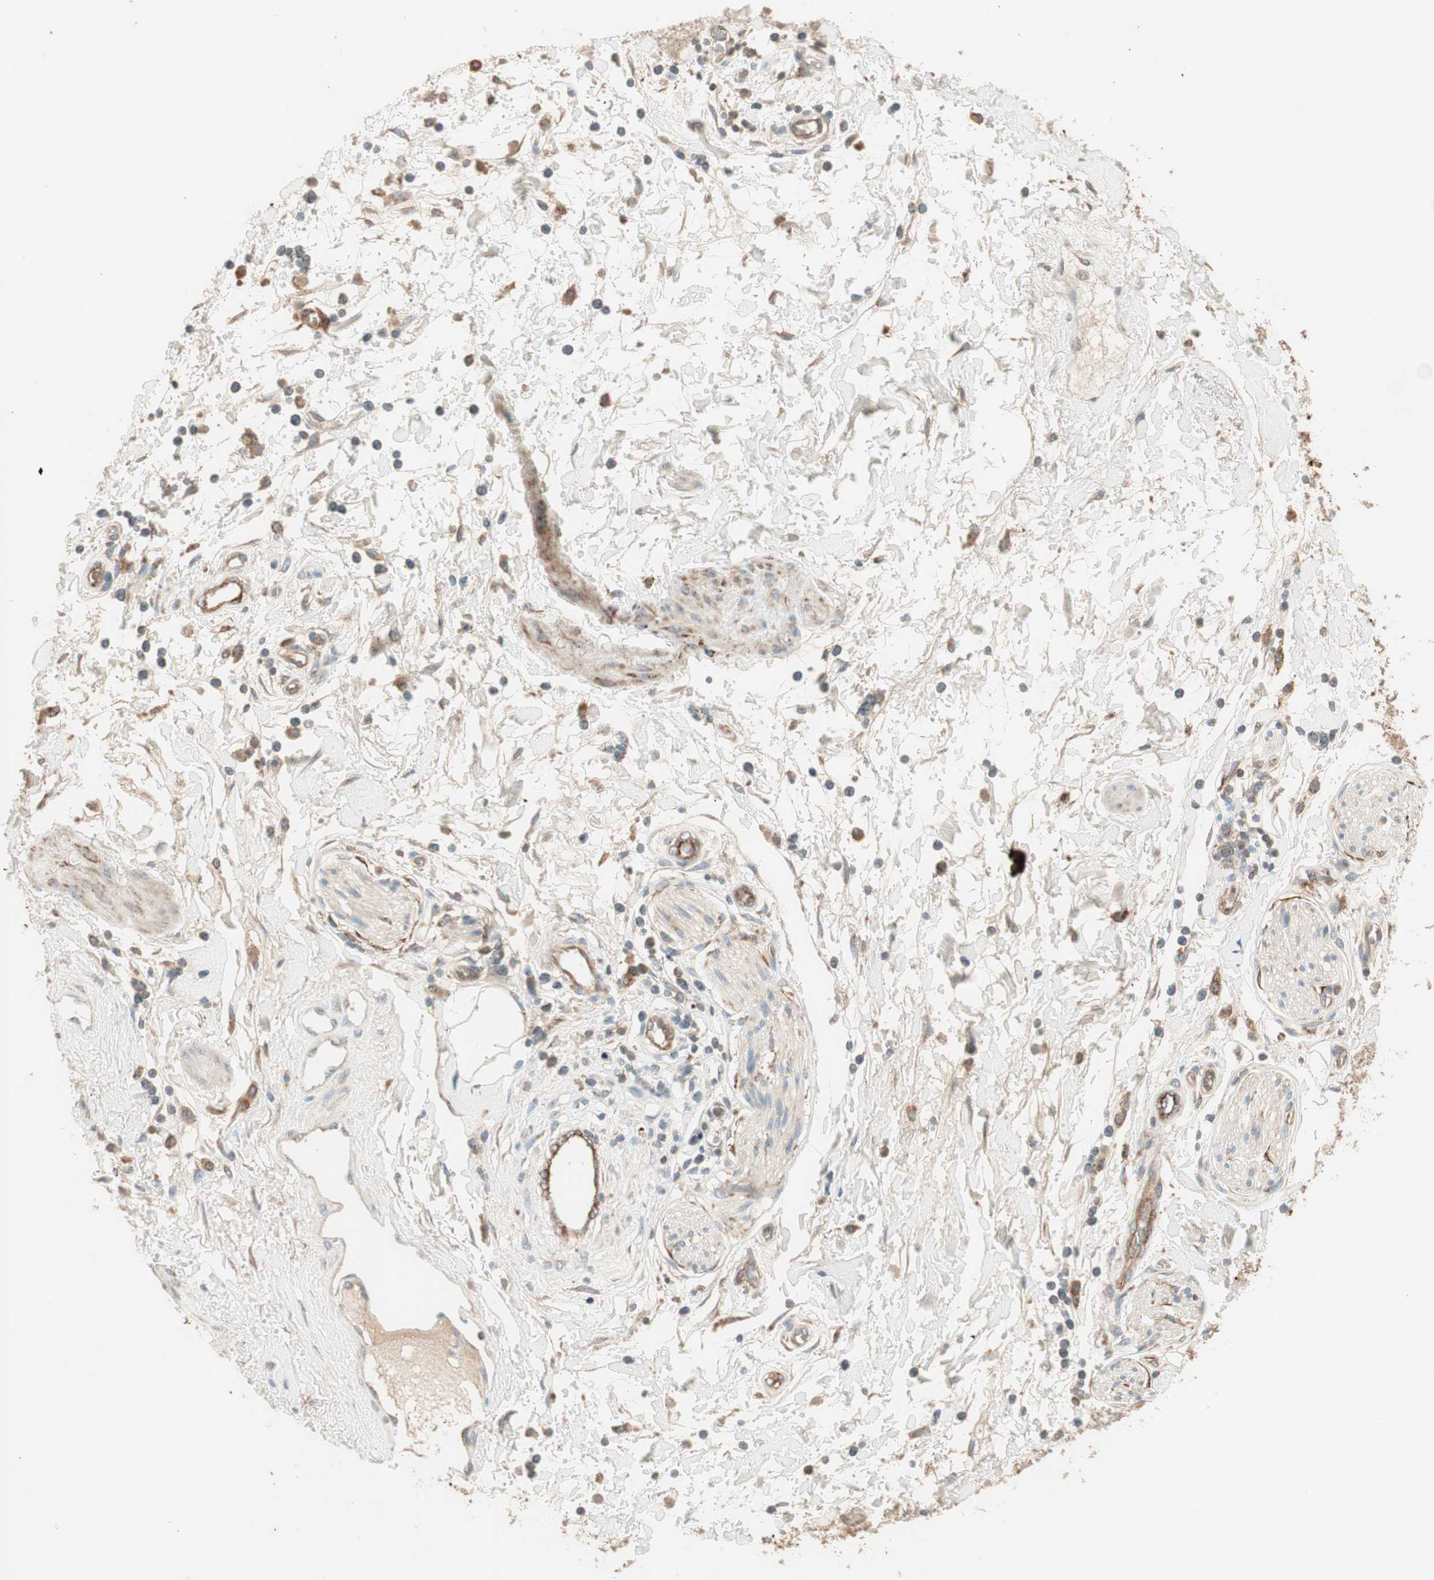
{"staining": {"intensity": "moderate", "quantity": ">75%", "location": "cytoplasmic/membranous"}, "tissue": "adipose tissue", "cell_type": "Adipocytes", "image_type": "normal", "snomed": [{"axis": "morphology", "description": "Normal tissue, NOS"}, {"axis": "topography", "description": "Soft tissue"}, {"axis": "topography", "description": "Peripheral nerve tissue"}], "caption": "DAB (3,3'-diaminobenzidine) immunohistochemical staining of normal human adipose tissue reveals moderate cytoplasmic/membranous protein expression in about >75% of adipocytes.", "gene": "CC2D1A", "patient": {"sex": "female", "age": 71}}